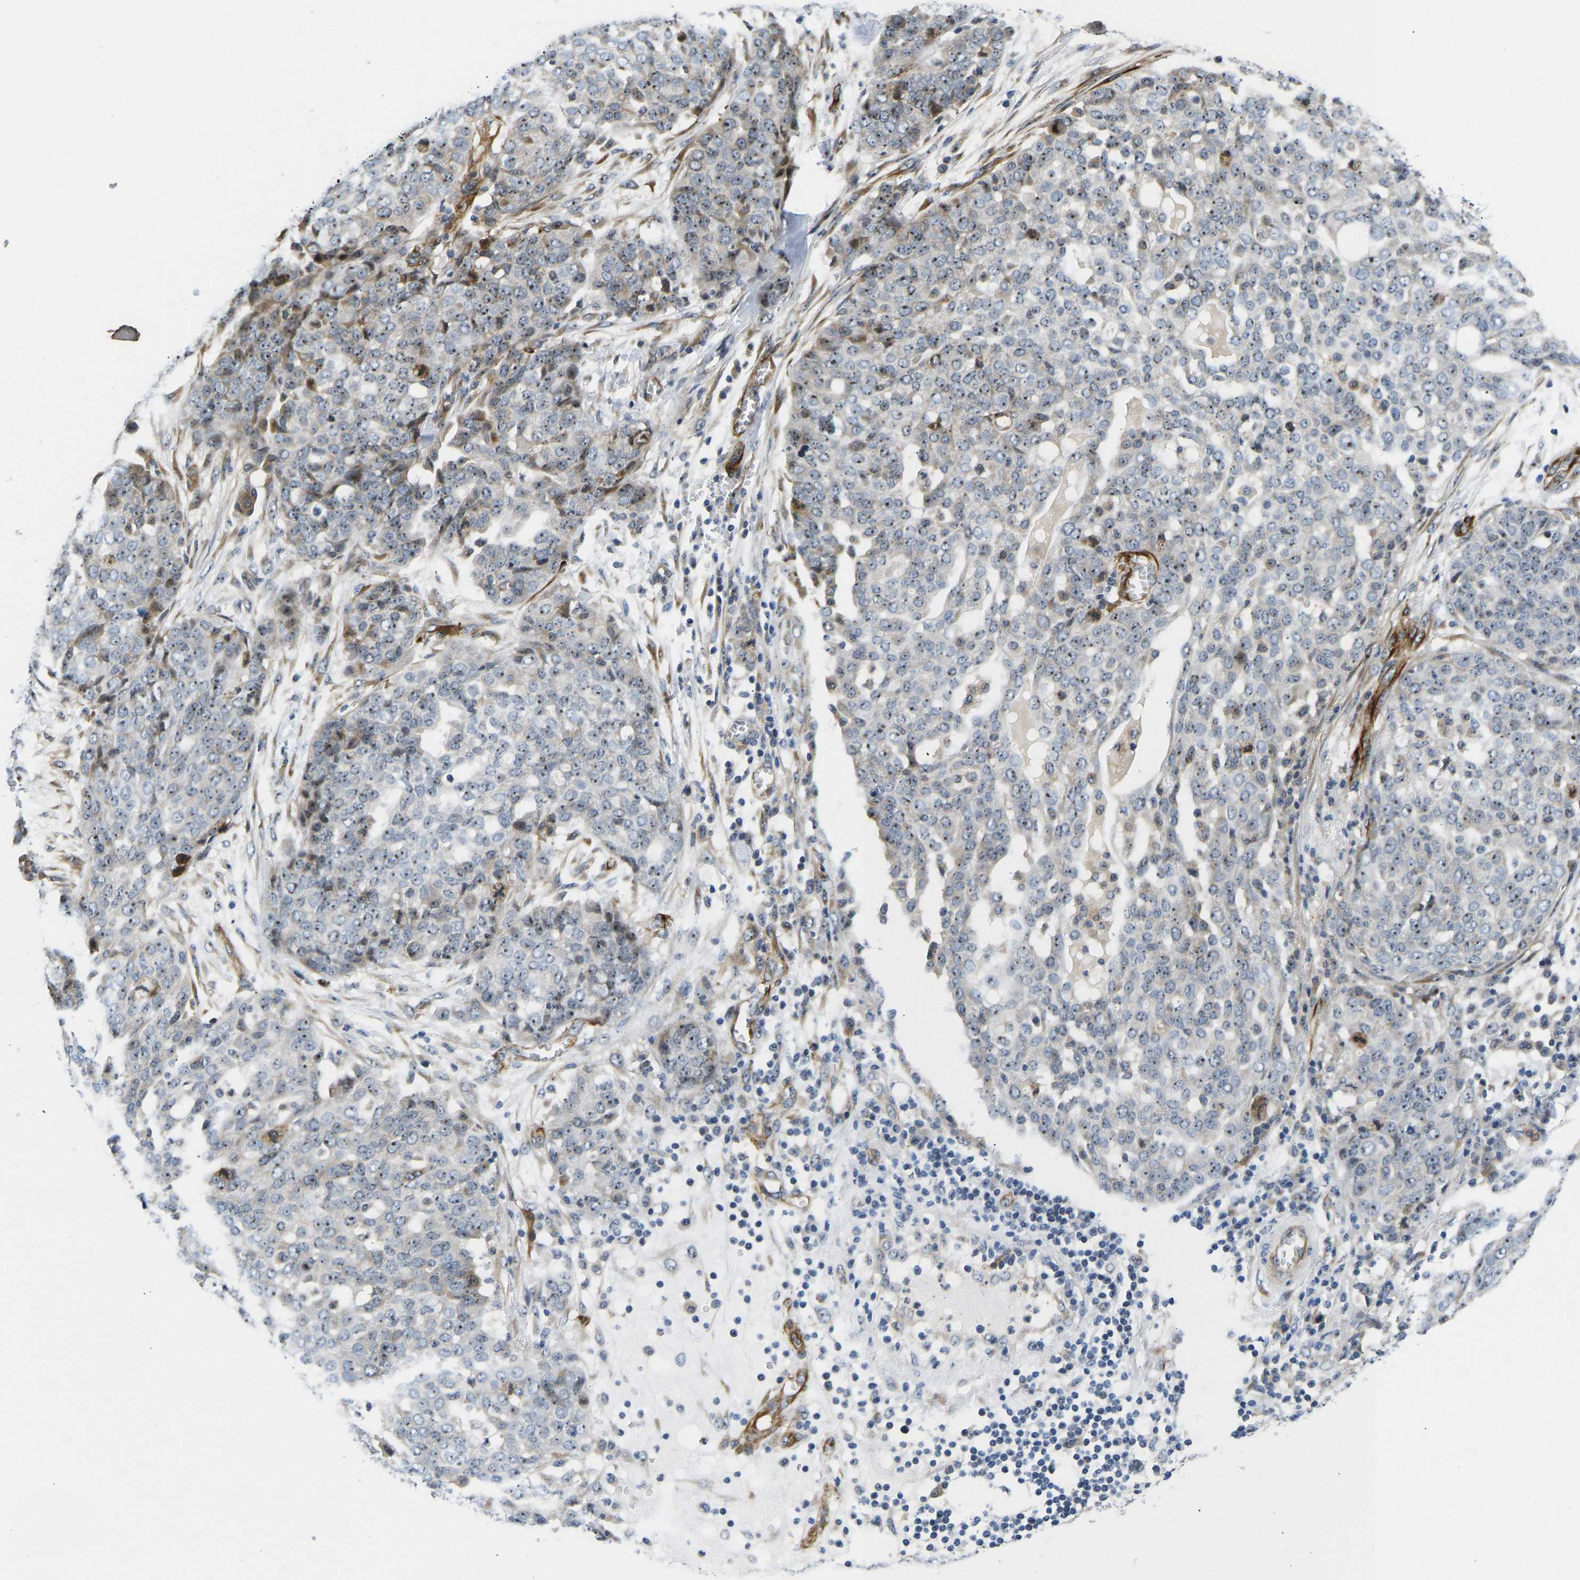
{"staining": {"intensity": "moderate", "quantity": ">75%", "location": "nuclear"}, "tissue": "ovarian cancer", "cell_type": "Tumor cells", "image_type": "cancer", "snomed": [{"axis": "morphology", "description": "Cystadenocarcinoma, serous, NOS"}, {"axis": "topography", "description": "Soft tissue"}, {"axis": "topography", "description": "Ovary"}], "caption": "Immunohistochemical staining of serous cystadenocarcinoma (ovarian) exhibits medium levels of moderate nuclear protein expression in about >75% of tumor cells.", "gene": "RESF1", "patient": {"sex": "female", "age": 57}}